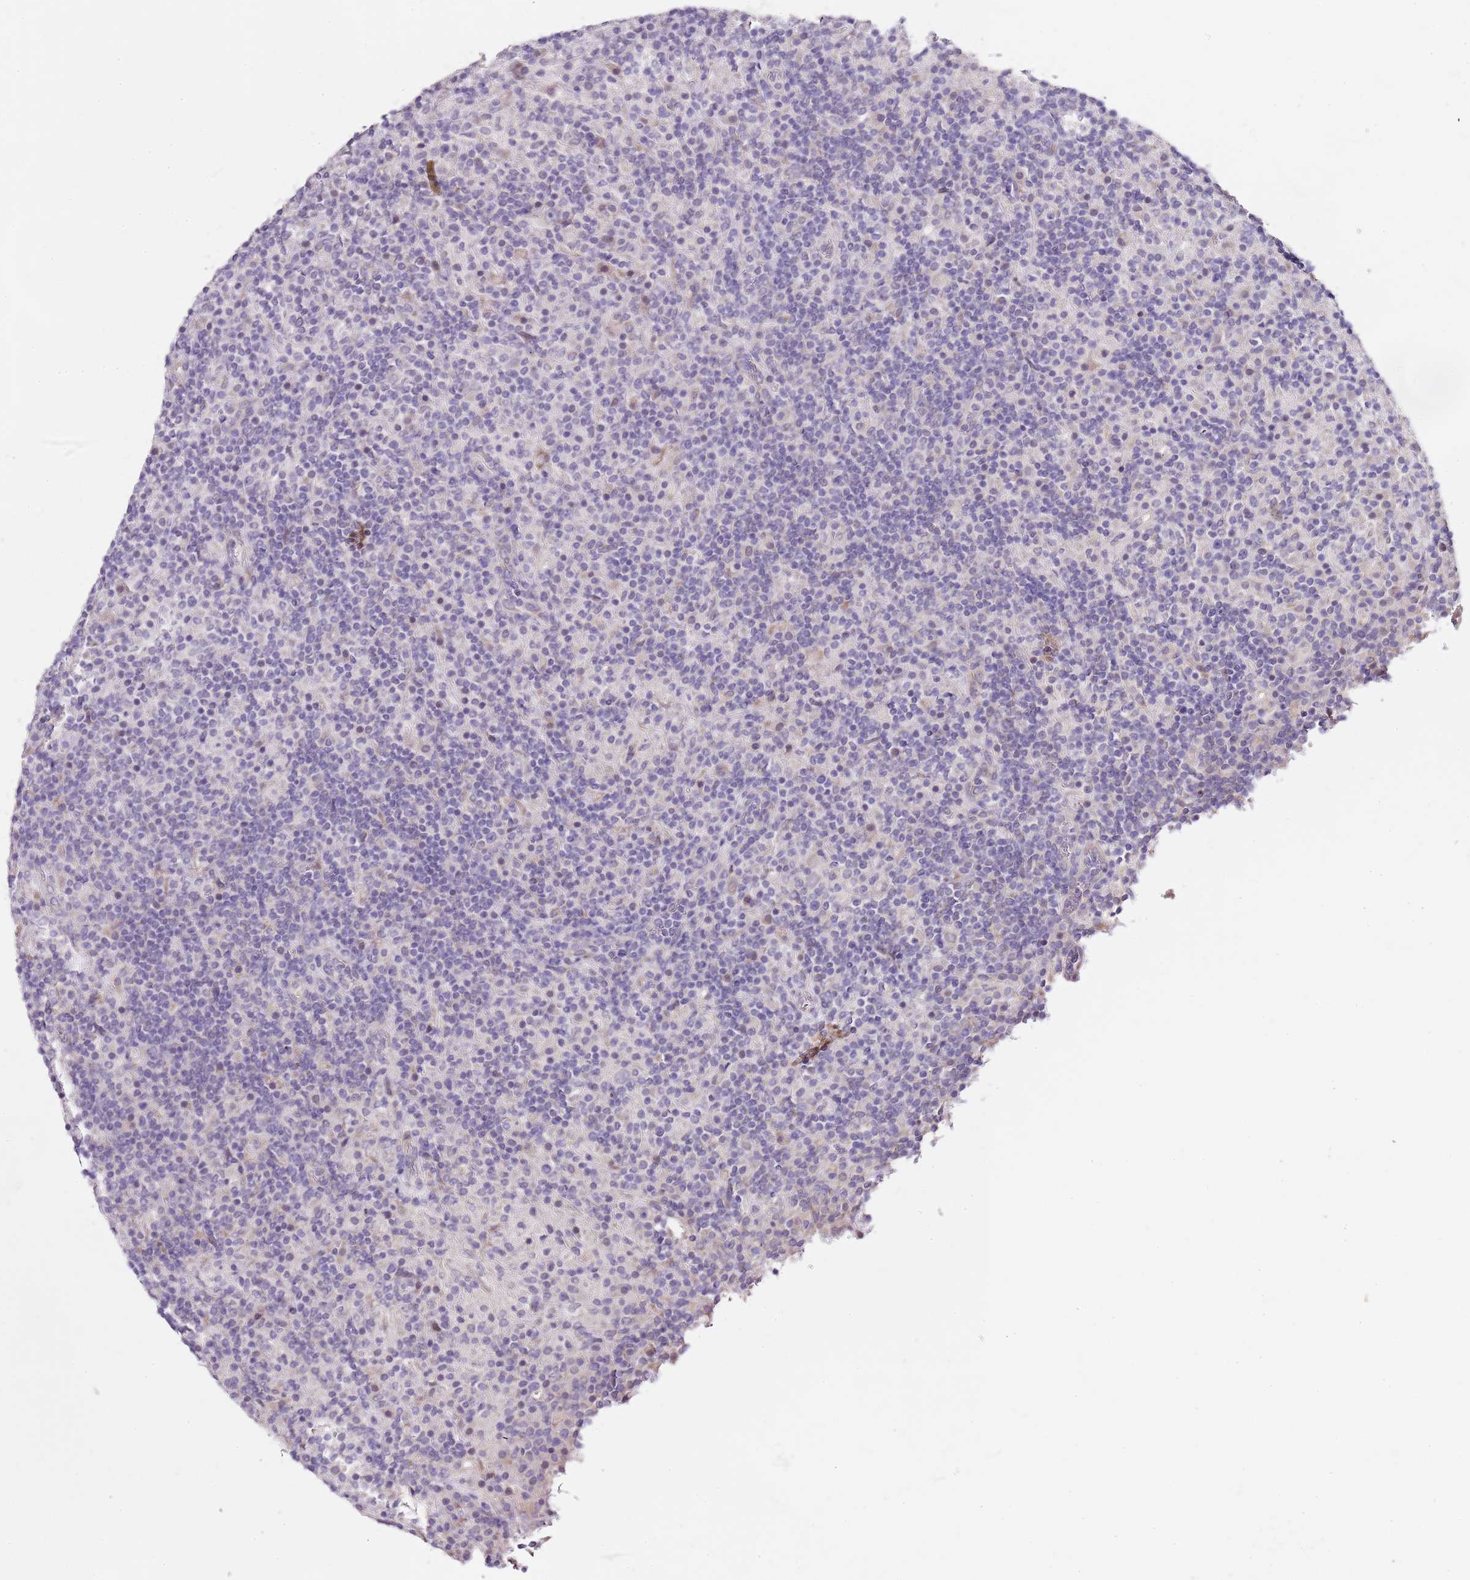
{"staining": {"intensity": "negative", "quantity": "none", "location": "none"}, "tissue": "lymphoma", "cell_type": "Tumor cells", "image_type": "cancer", "snomed": [{"axis": "morphology", "description": "Hodgkin's disease, NOS"}, {"axis": "topography", "description": "Lymph node"}], "caption": "Tumor cells are negative for protein expression in human lymphoma.", "gene": "TBC1D9", "patient": {"sex": "male", "age": 70}}